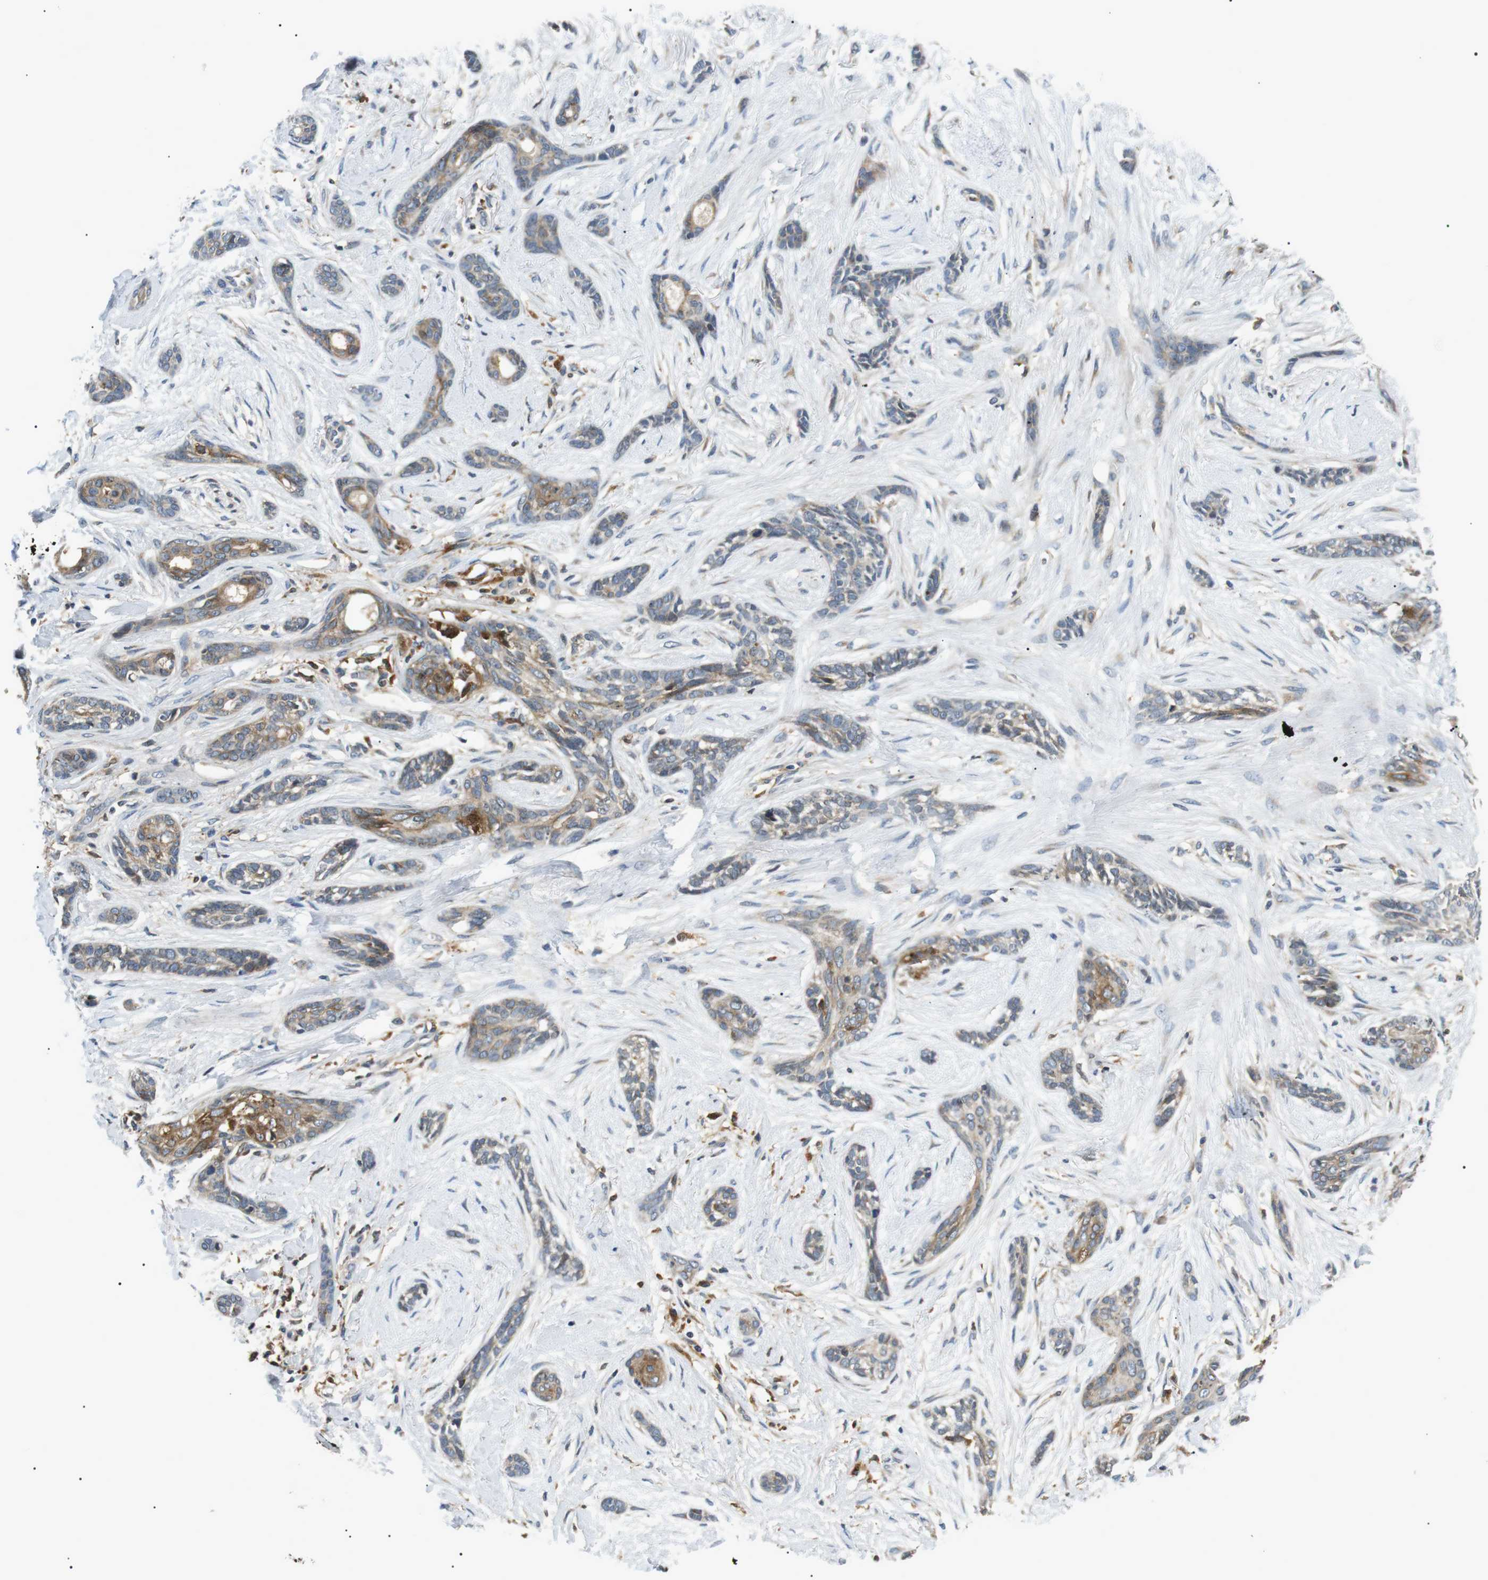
{"staining": {"intensity": "moderate", "quantity": "<25%", "location": "cytoplasmic/membranous"}, "tissue": "skin cancer", "cell_type": "Tumor cells", "image_type": "cancer", "snomed": [{"axis": "morphology", "description": "Basal cell carcinoma"}, {"axis": "morphology", "description": "Adnexal tumor, benign"}, {"axis": "topography", "description": "Skin"}], "caption": "The image demonstrates staining of benign adnexal tumor (skin), revealing moderate cytoplasmic/membranous protein expression (brown color) within tumor cells.", "gene": "RAB9A", "patient": {"sex": "female", "age": 42}}